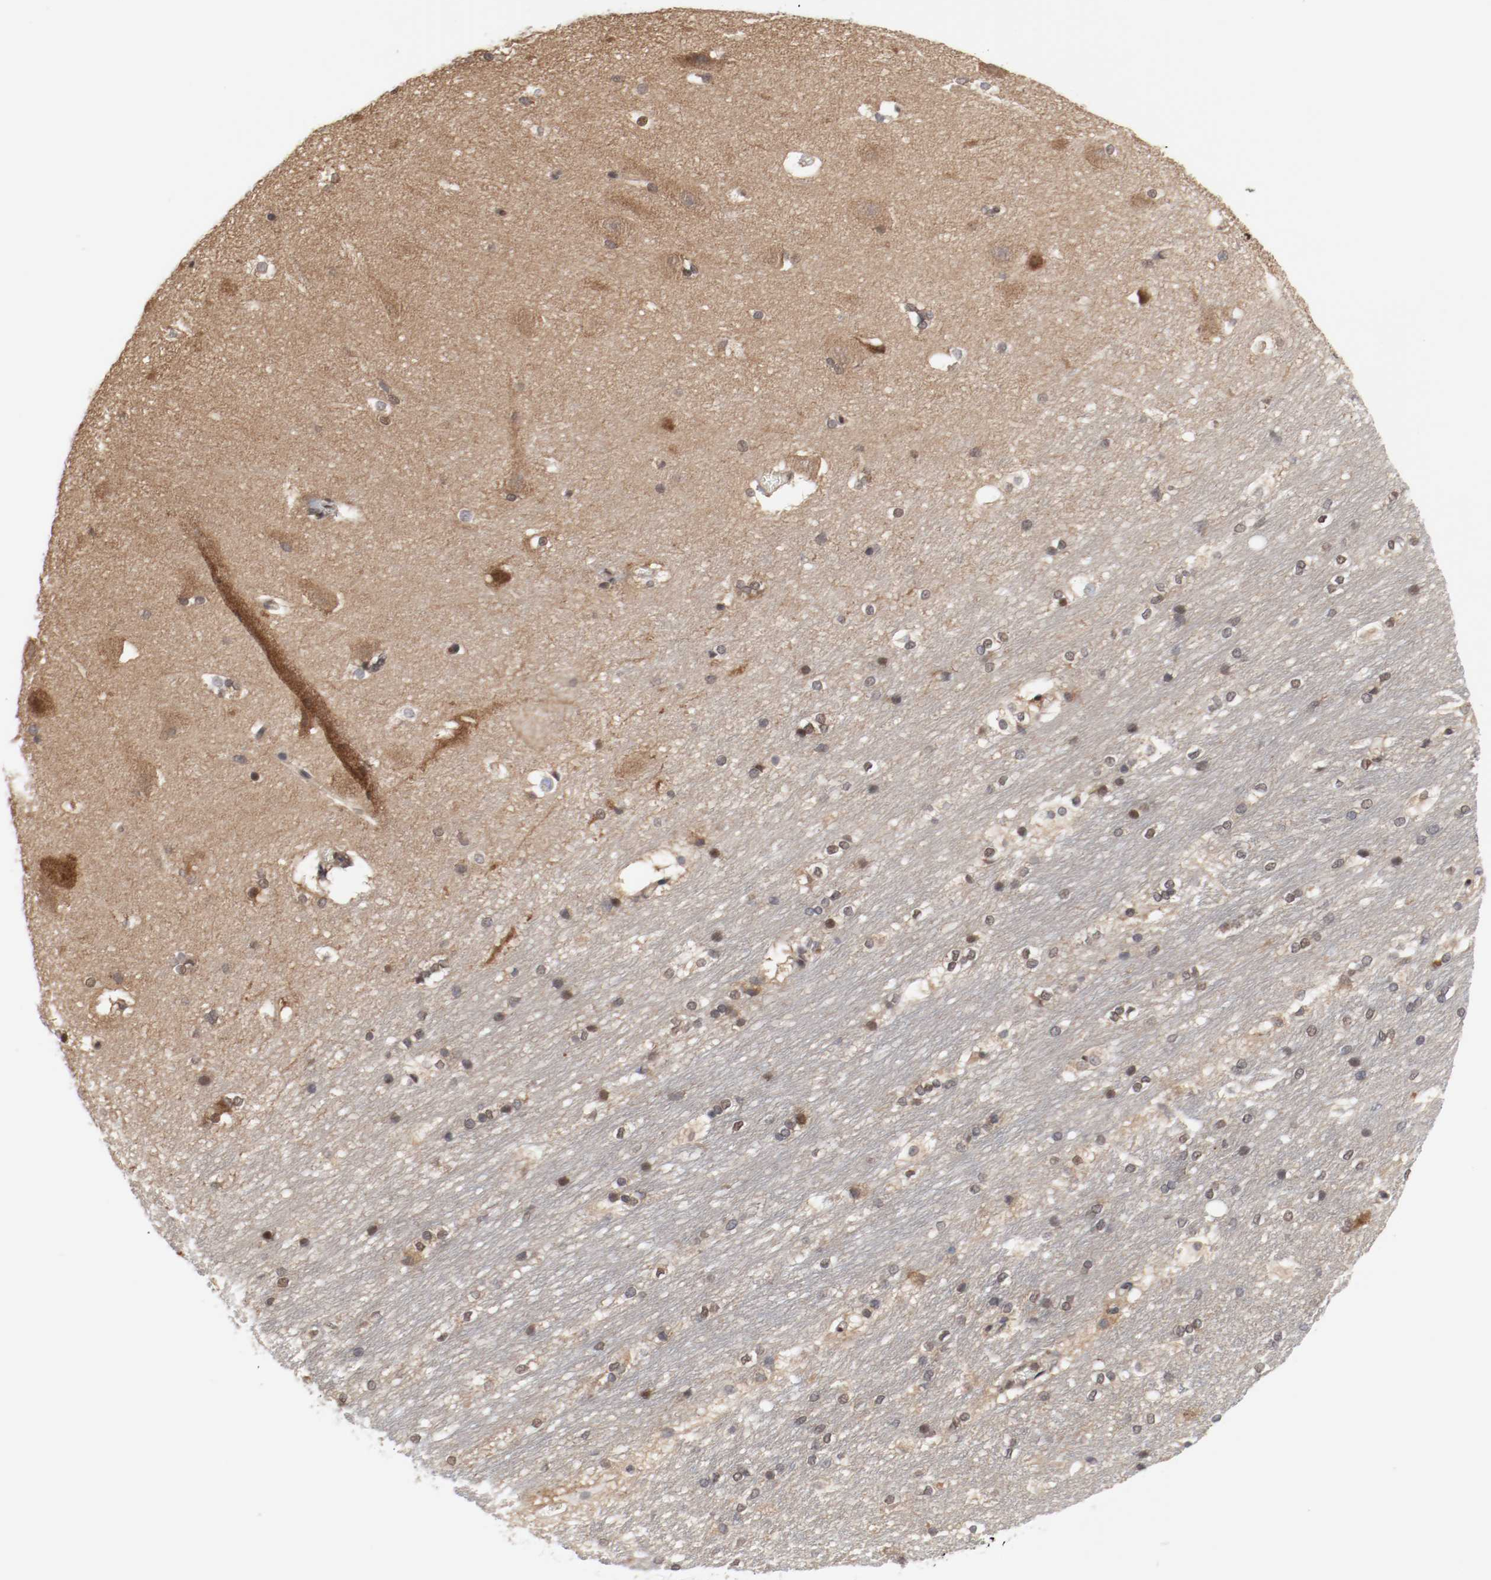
{"staining": {"intensity": "moderate", "quantity": "25%-75%", "location": "cytoplasmic/membranous,nuclear"}, "tissue": "hippocampus", "cell_type": "Glial cells", "image_type": "normal", "snomed": [{"axis": "morphology", "description": "Normal tissue, NOS"}, {"axis": "topography", "description": "Hippocampus"}], "caption": "Hippocampus stained with DAB (3,3'-diaminobenzidine) immunohistochemistry displays medium levels of moderate cytoplasmic/membranous,nuclear expression in approximately 25%-75% of glial cells.", "gene": "AFG3L2", "patient": {"sex": "female", "age": 19}}